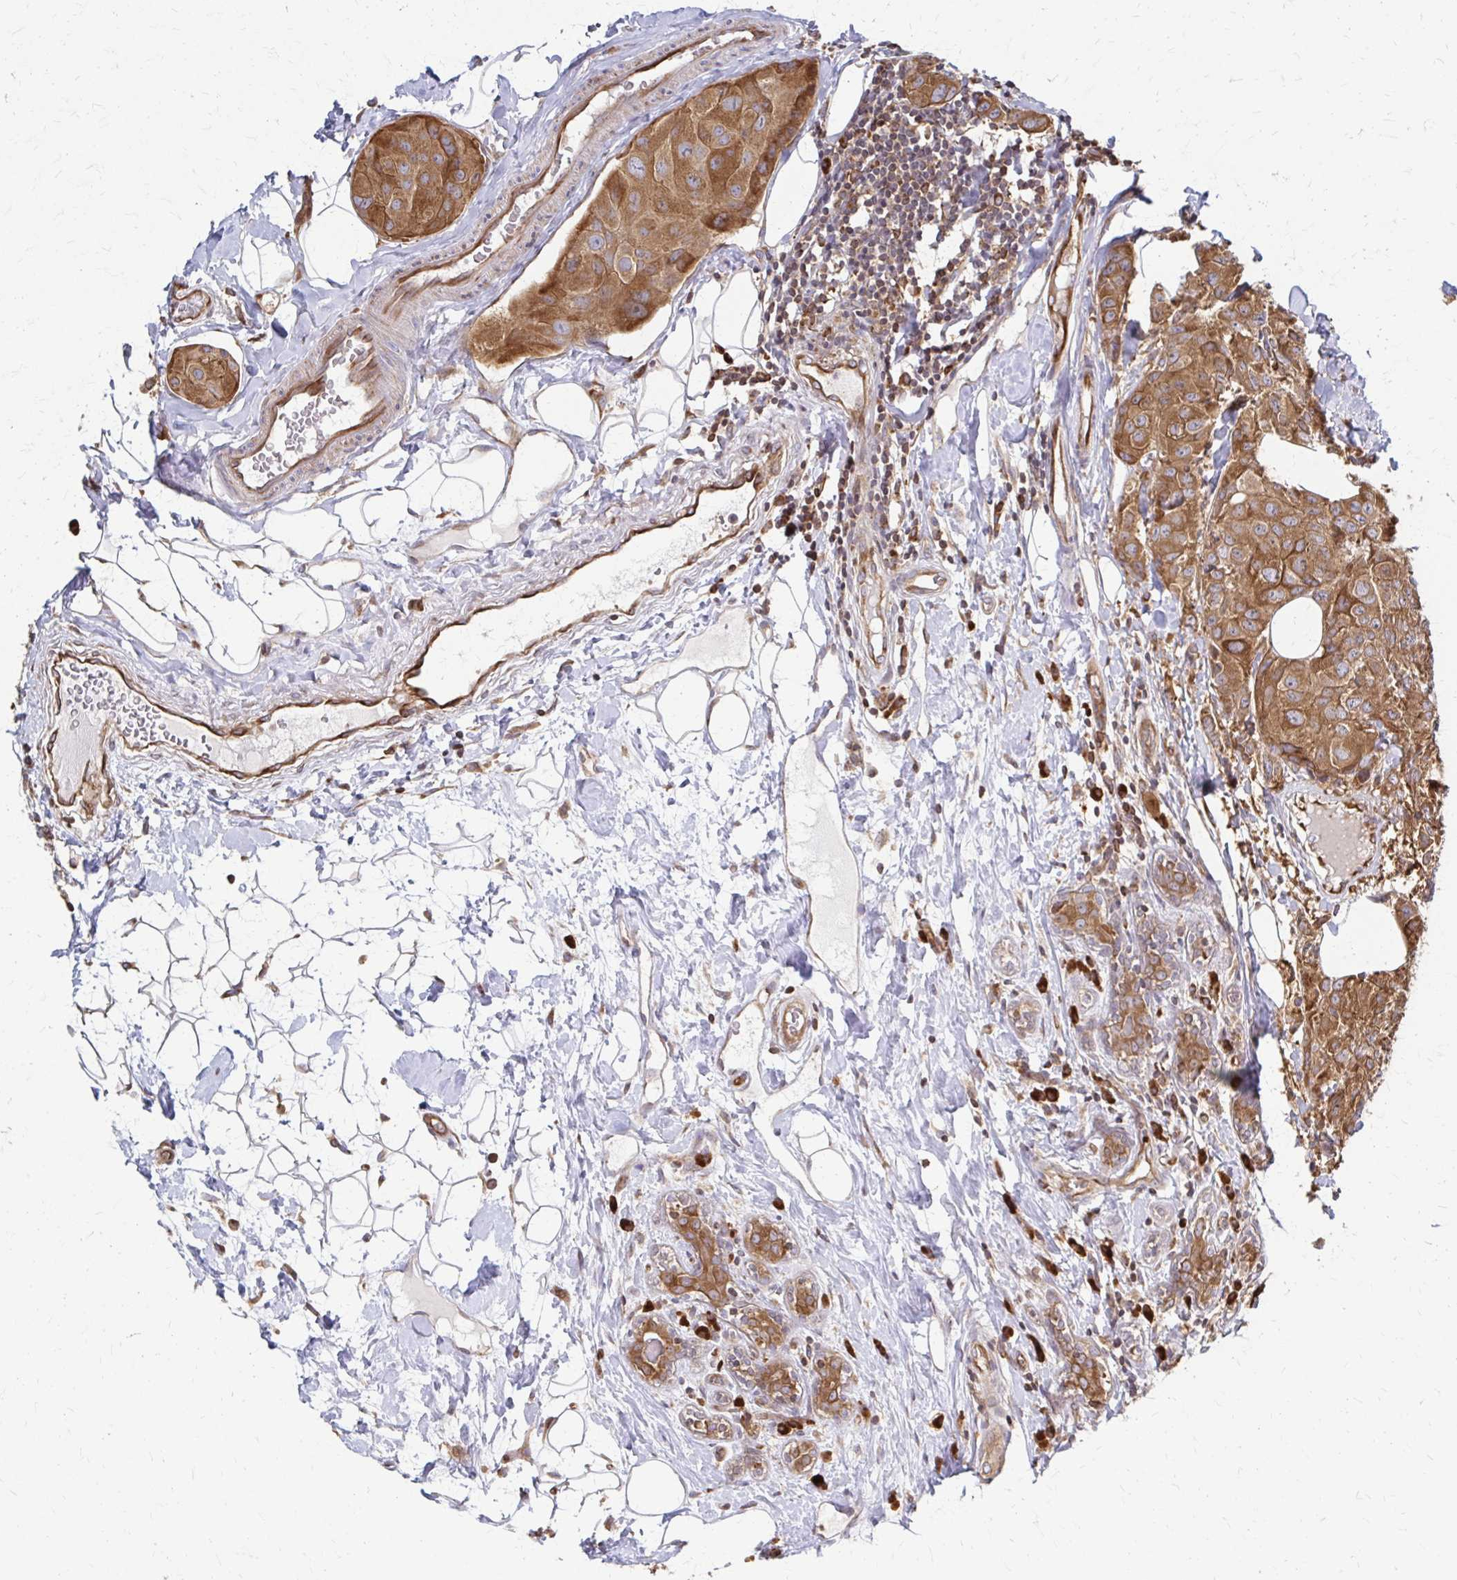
{"staining": {"intensity": "moderate", "quantity": ">75%", "location": "cytoplasmic/membranous"}, "tissue": "breast cancer", "cell_type": "Tumor cells", "image_type": "cancer", "snomed": [{"axis": "morphology", "description": "Duct carcinoma"}, {"axis": "topography", "description": "Breast"}], "caption": "Breast cancer (infiltrating ductal carcinoma) stained for a protein (brown) demonstrates moderate cytoplasmic/membranous positive expression in about >75% of tumor cells.", "gene": "EEF2", "patient": {"sex": "female", "age": 43}}